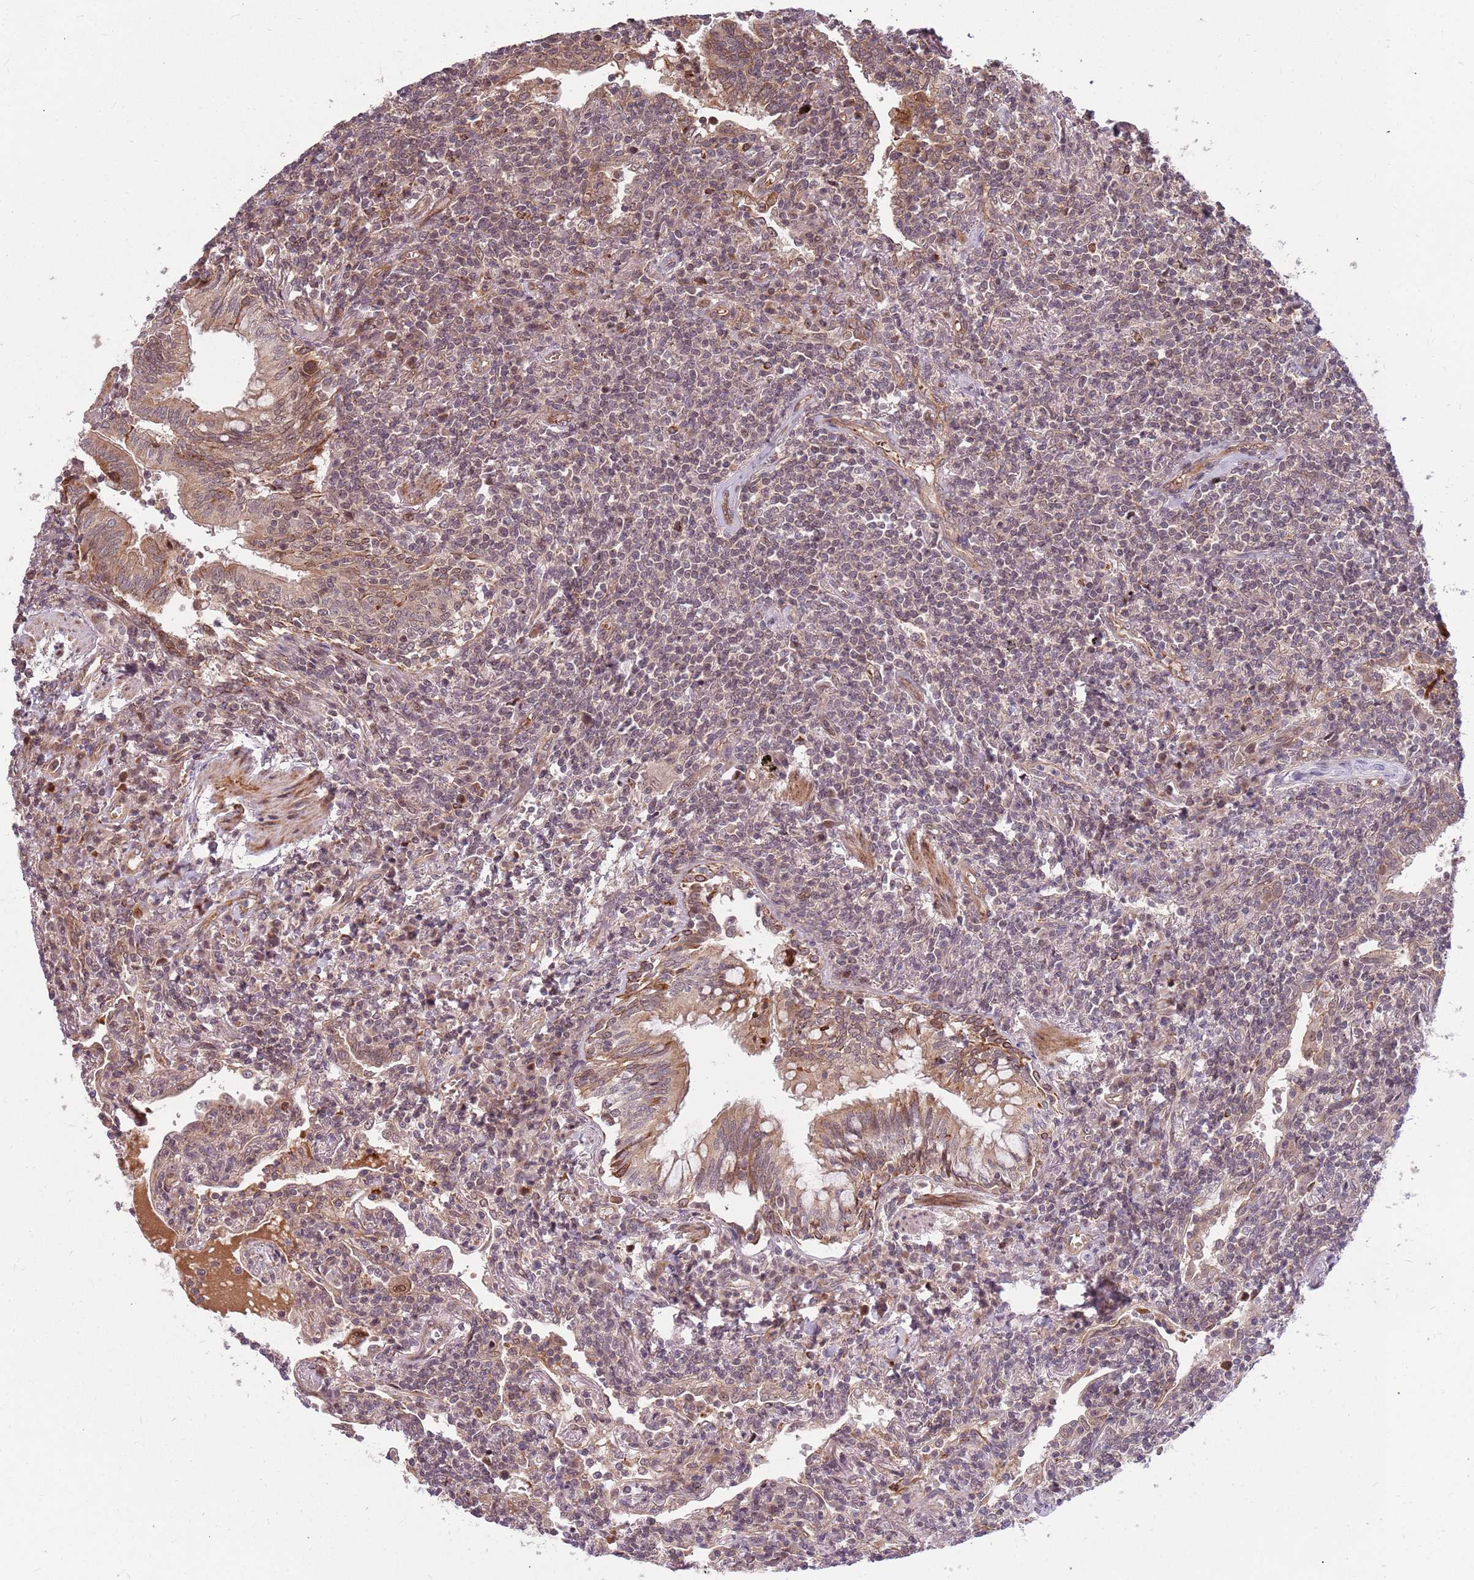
{"staining": {"intensity": "weak", "quantity": "25%-75%", "location": "nuclear"}, "tissue": "lymphoma", "cell_type": "Tumor cells", "image_type": "cancer", "snomed": [{"axis": "morphology", "description": "Malignant lymphoma, non-Hodgkin's type, Low grade"}, {"axis": "topography", "description": "Lung"}], "caption": "The image shows a brown stain indicating the presence of a protein in the nuclear of tumor cells in low-grade malignant lymphoma, non-Hodgkin's type.", "gene": "HAUS3", "patient": {"sex": "female", "age": 71}}